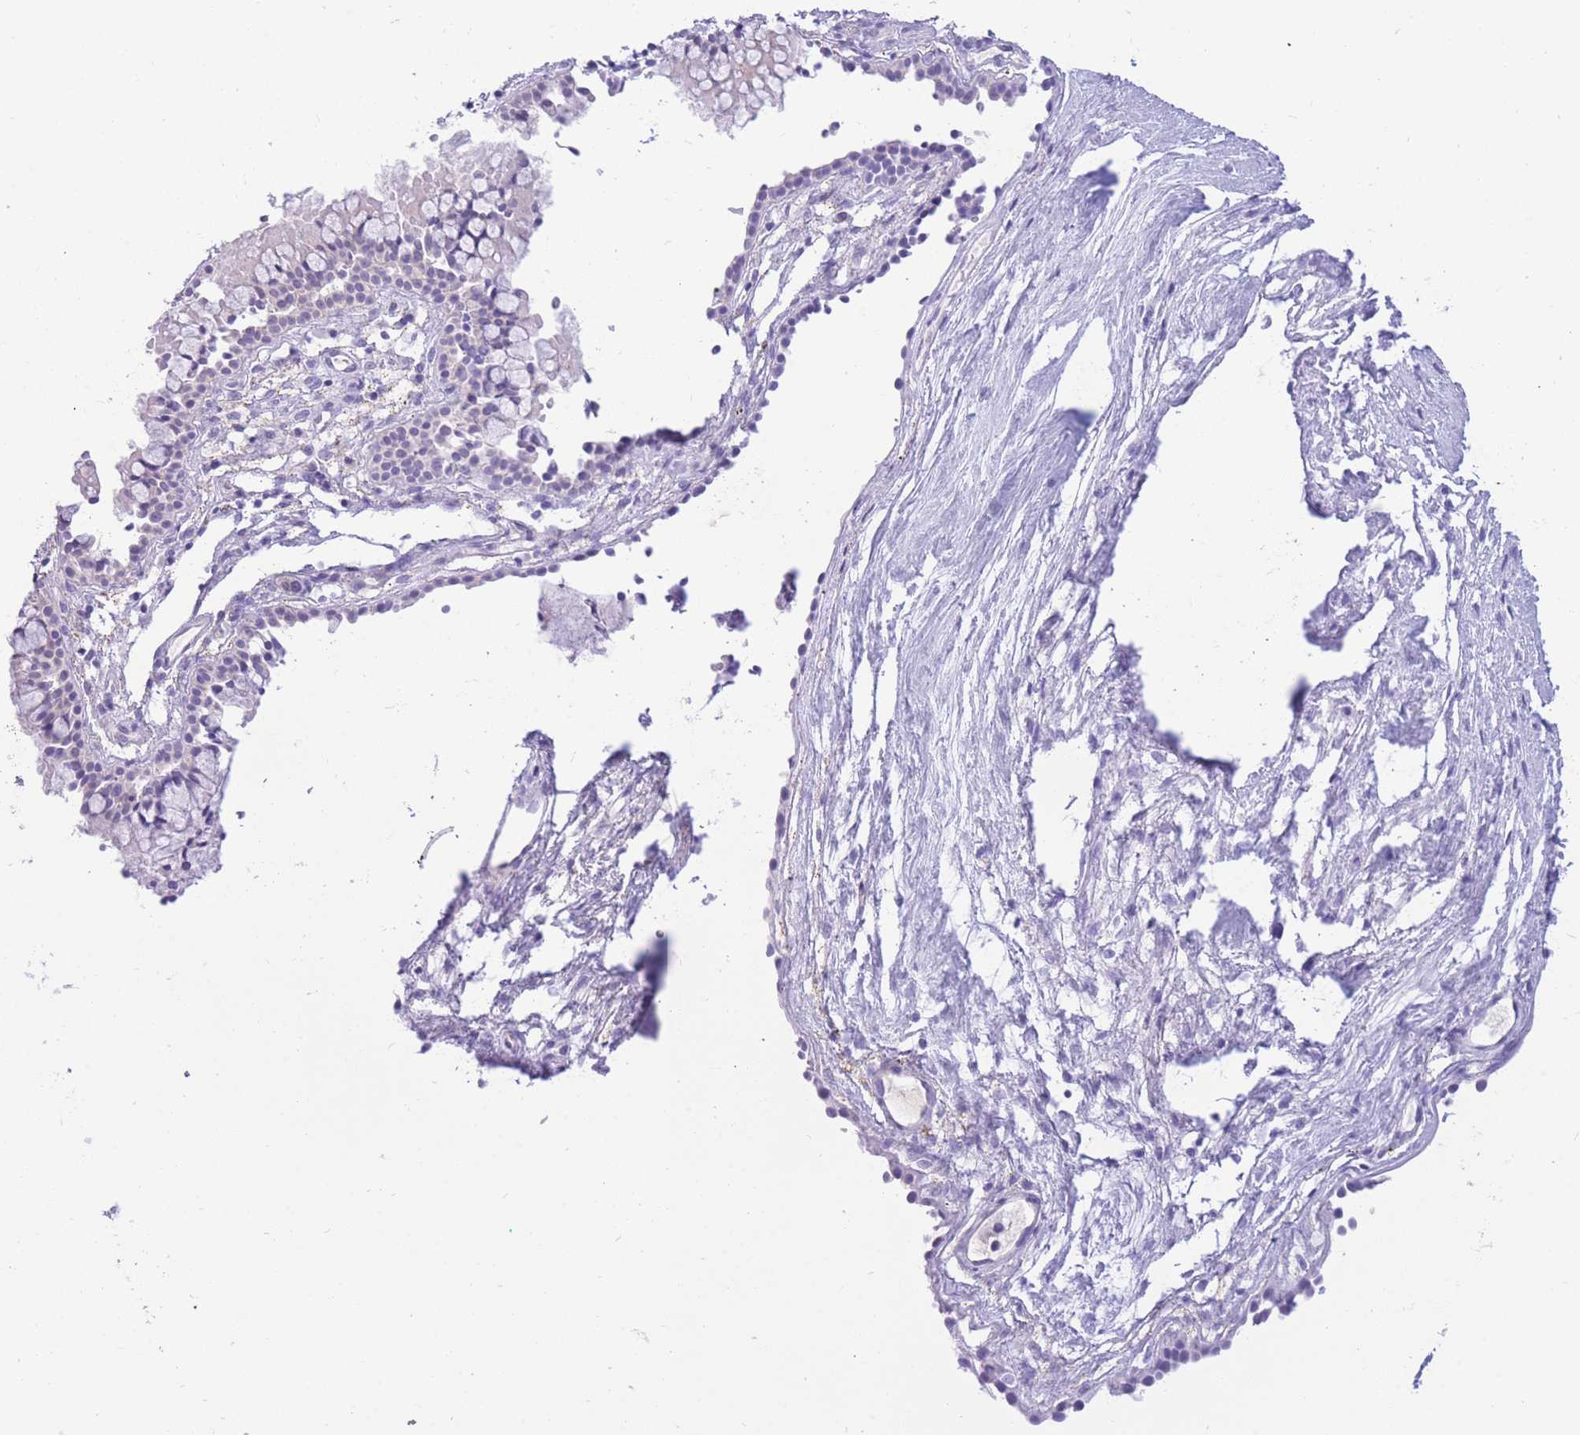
{"staining": {"intensity": "negative", "quantity": "none", "location": "none"}, "tissue": "nasopharynx", "cell_type": "Respiratory epithelial cells", "image_type": "normal", "snomed": [{"axis": "morphology", "description": "Normal tissue, NOS"}, {"axis": "topography", "description": "Nasopharynx"}], "caption": "Immunohistochemical staining of normal nasopharynx exhibits no significant staining in respiratory epithelial cells. (DAB (3,3'-diaminobenzidine) immunohistochemistry with hematoxylin counter stain).", "gene": "SULT1A1", "patient": {"sex": "male", "age": 82}}